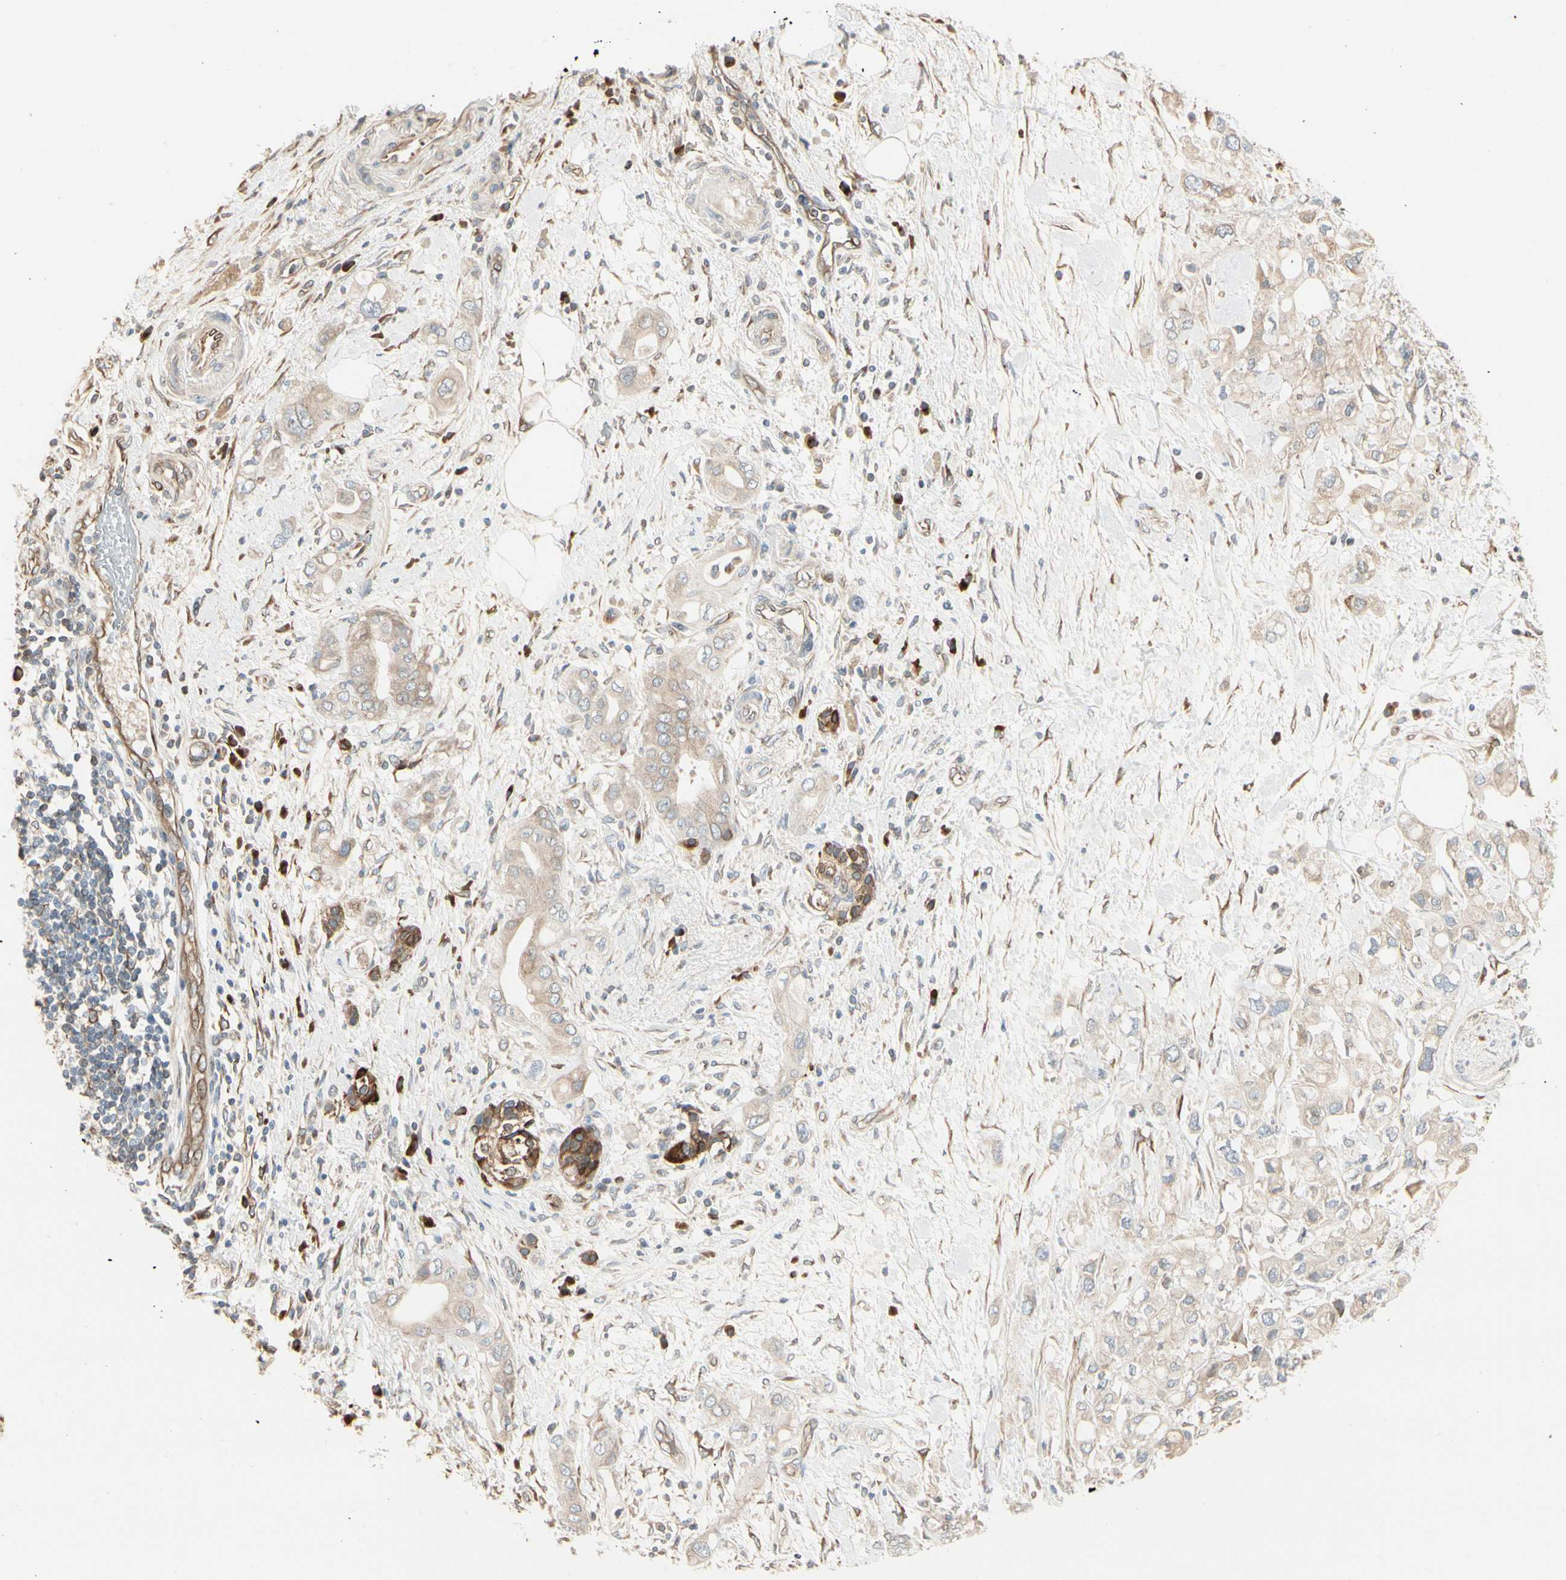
{"staining": {"intensity": "moderate", "quantity": ">75%", "location": "cytoplasmic/membranous"}, "tissue": "pancreatic cancer", "cell_type": "Tumor cells", "image_type": "cancer", "snomed": [{"axis": "morphology", "description": "Adenocarcinoma, NOS"}, {"axis": "topography", "description": "Pancreas"}], "caption": "This histopathology image shows pancreatic cancer (adenocarcinoma) stained with immunohistochemistry (IHC) to label a protein in brown. The cytoplasmic/membranous of tumor cells show moderate positivity for the protein. Nuclei are counter-stained blue.", "gene": "NUCB2", "patient": {"sex": "female", "age": 56}}